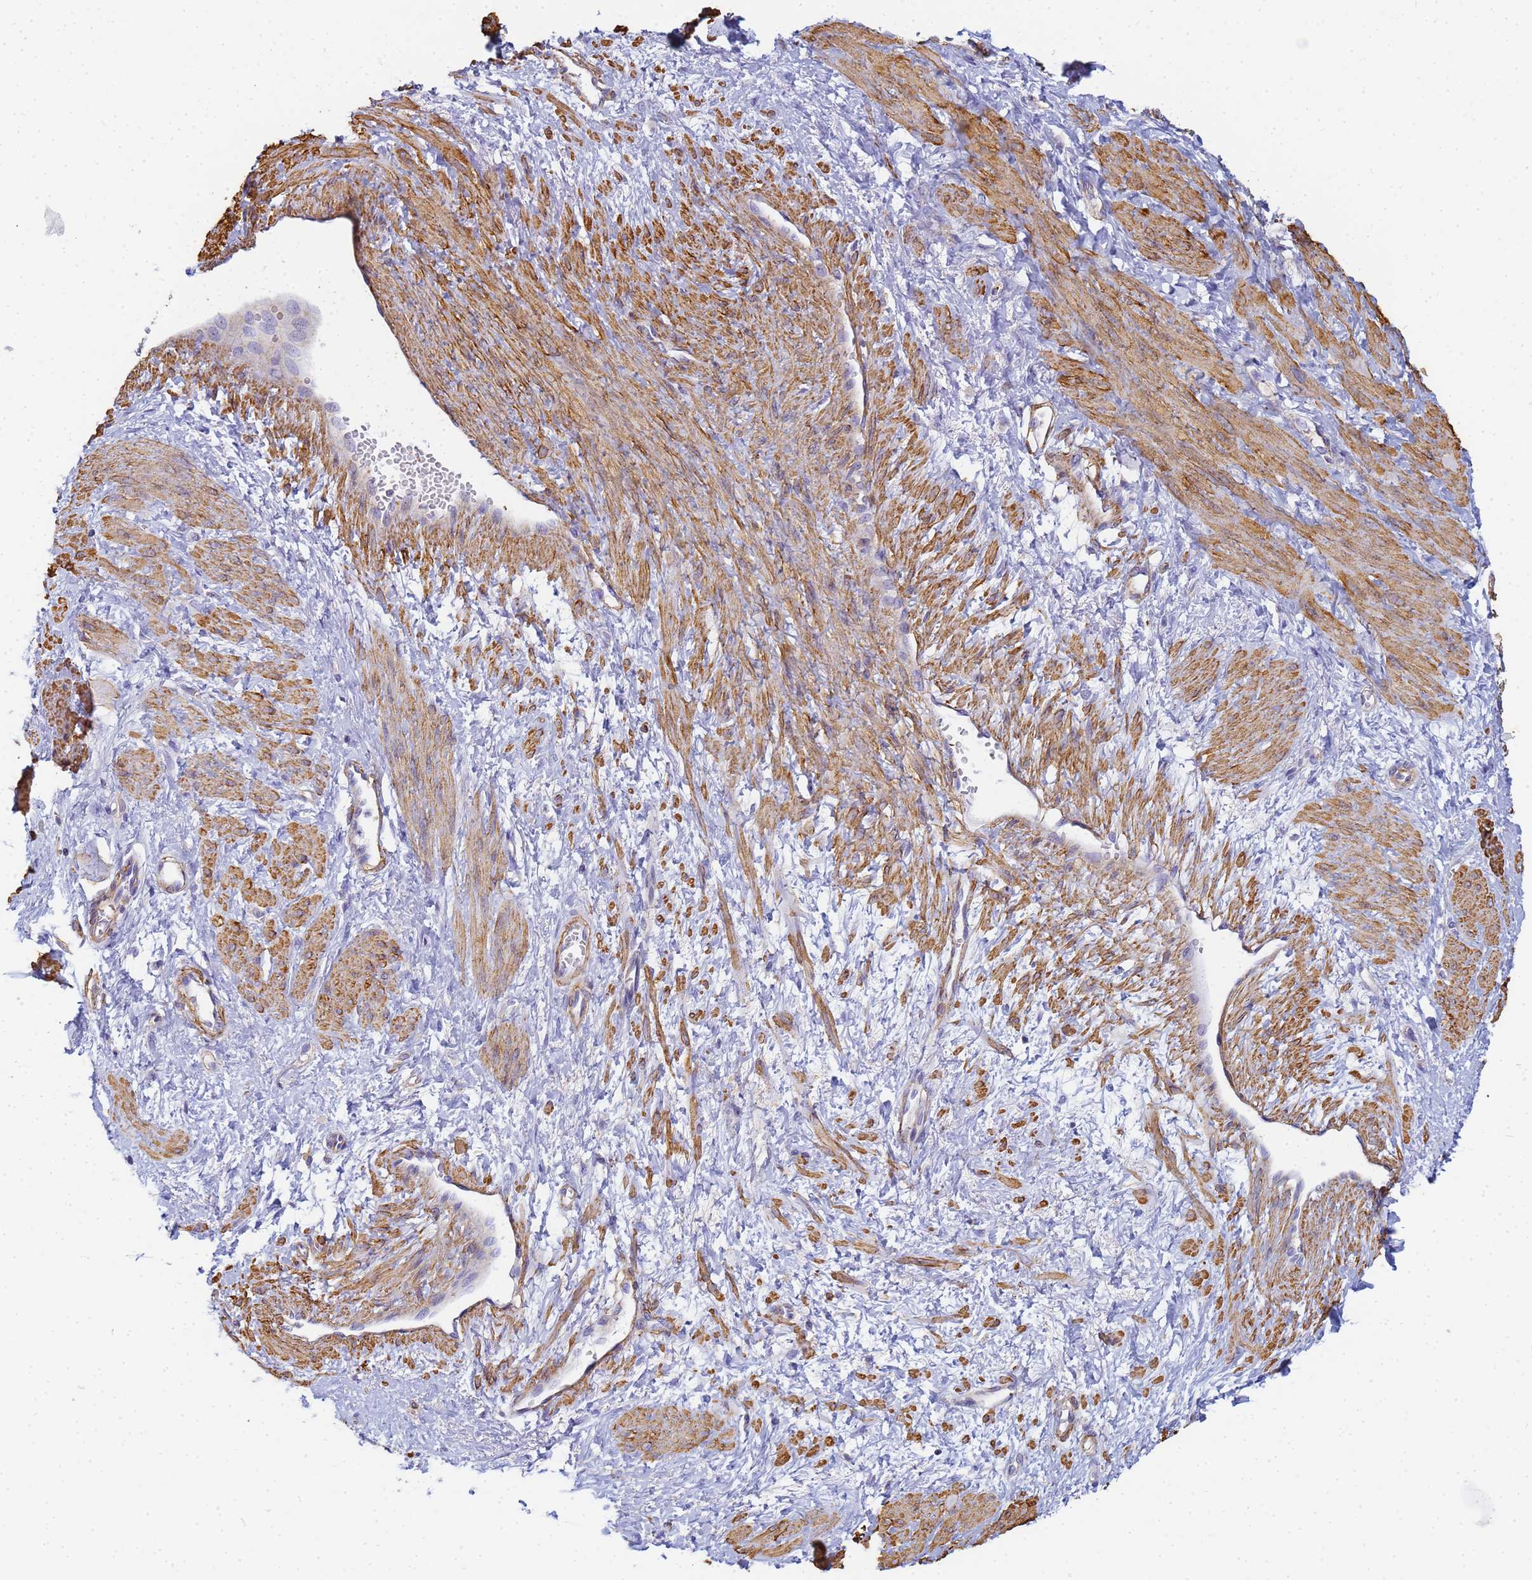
{"staining": {"intensity": "strong", "quantity": "25%-75%", "location": "cytoplasmic/membranous"}, "tissue": "smooth muscle", "cell_type": "Smooth muscle cells", "image_type": "normal", "snomed": [{"axis": "morphology", "description": "Normal tissue, NOS"}, {"axis": "topography", "description": "Smooth muscle"}, {"axis": "topography", "description": "Uterus"}], "caption": "A high-resolution micrograph shows immunohistochemistry staining of unremarkable smooth muscle, which demonstrates strong cytoplasmic/membranous expression in about 25%-75% of smooth muscle cells.", "gene": "TPM1", "patient": {"sex": "female", "age": 39}}